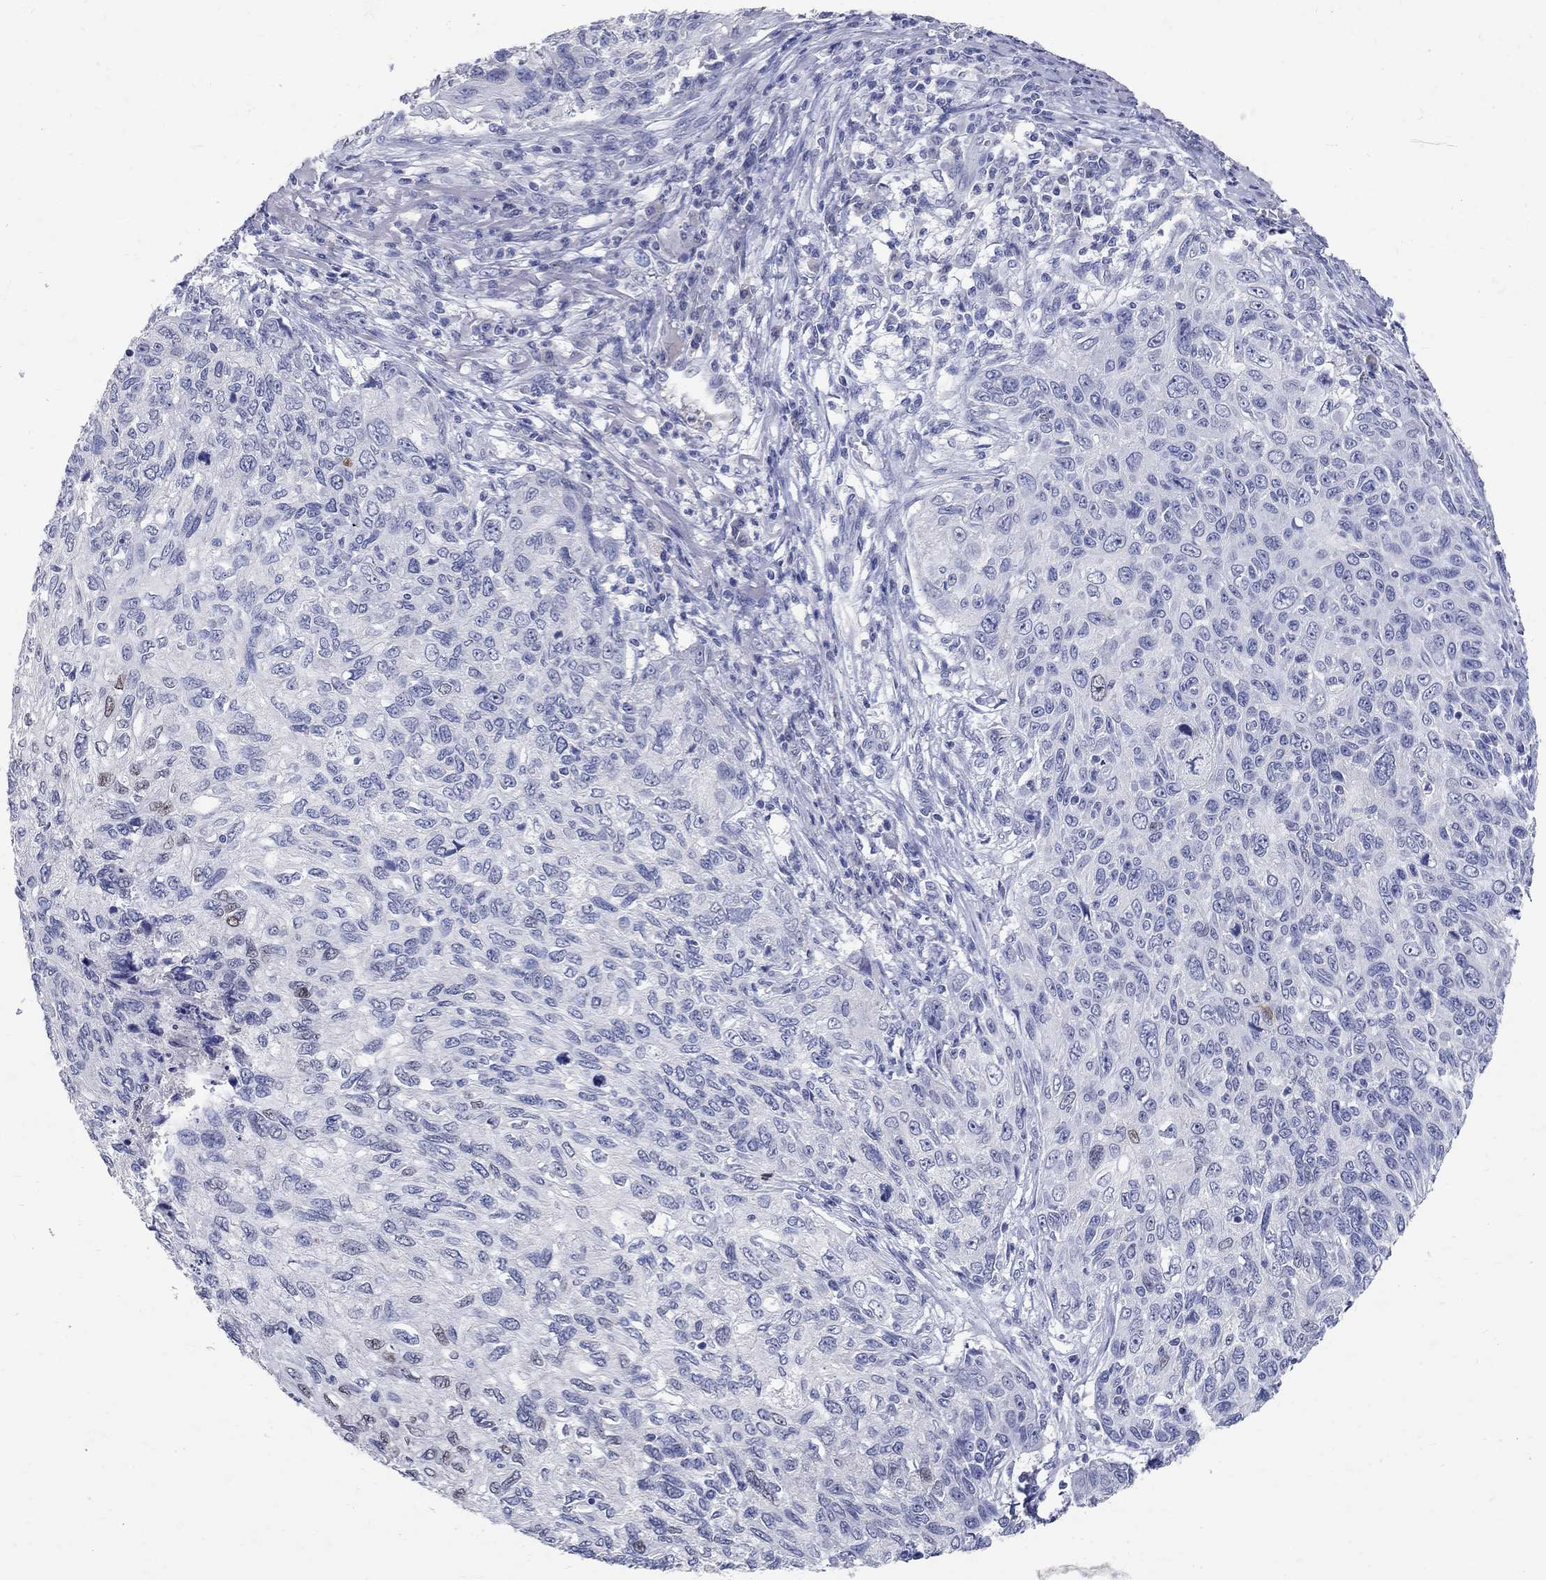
{"staining": {"intensity": "weak", "quantity": "<25%", "location": "nuclear"}, "tissue": "skin cancer", "cell_type": "Tumor cells", "image_type": "cancer", "snomed": [{"axis": "morphology", "description": "Squamous cell carcinoma, NOS"}, {"axis": "topography", "description": "Skin"}], "caption": "Squamous cell carcinoma (skin) stained for a protein using IHC exhibits no expression tumor cells.", "gene": "SOX2", "patient": {"sex": "male", "age": 92}}